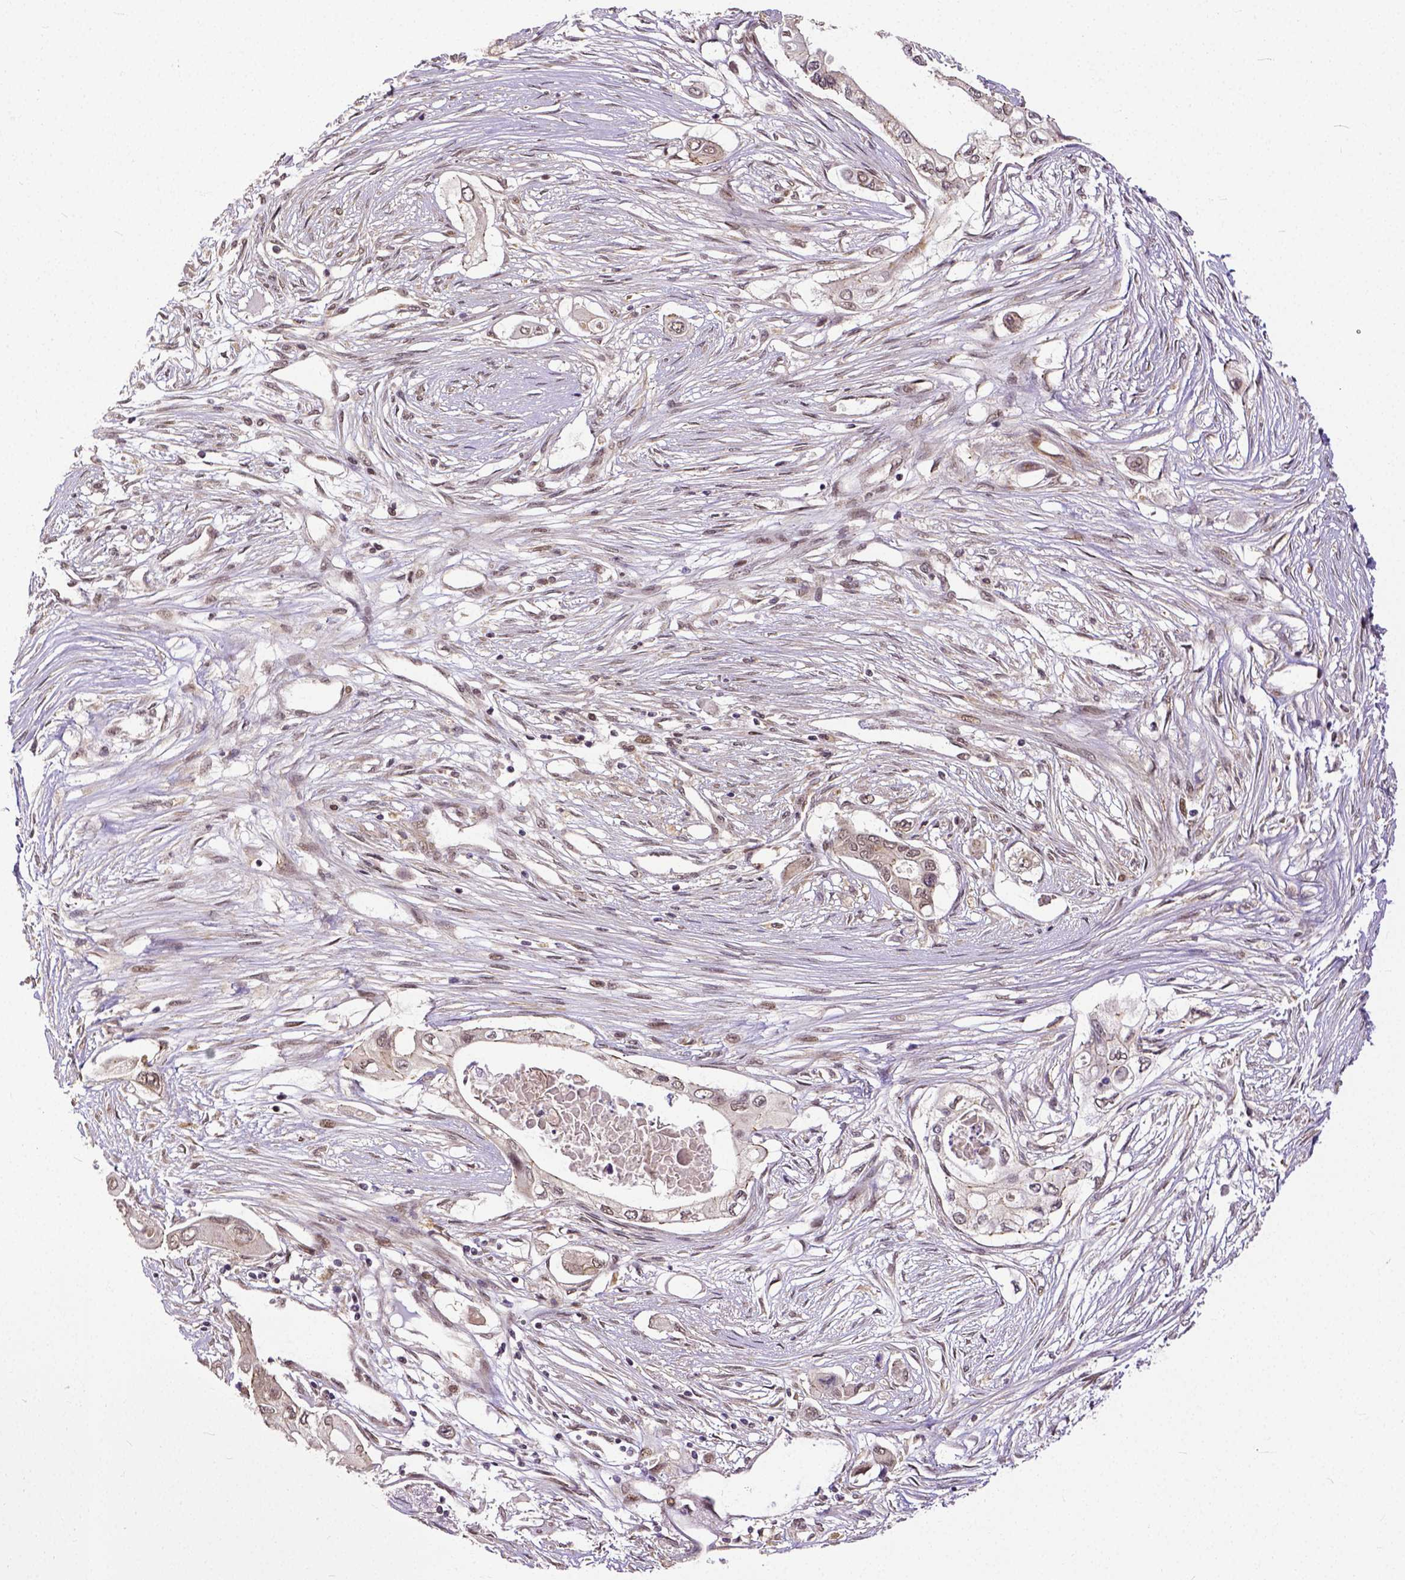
{"staining": {"intensity": "weak", "quantity": "25%-75%", "location": "cytoplasmic/membranous"}, "tissue": "pancreatic cancer", "cell_type": "Tumor cells", "image_type": "cancer", "snomed": [{"axis": "morphology", "description": "Adenocarcinoma, NOS"}, {"axis": "topography", "description": "Pancreas"}], "caption": "Adenocarcinoma (pancreatic) stained with a protein marker demonstrates weak staining in tumor cells.", "gene": "DICER1", "patient": {"sex": "female", "age": 63}}